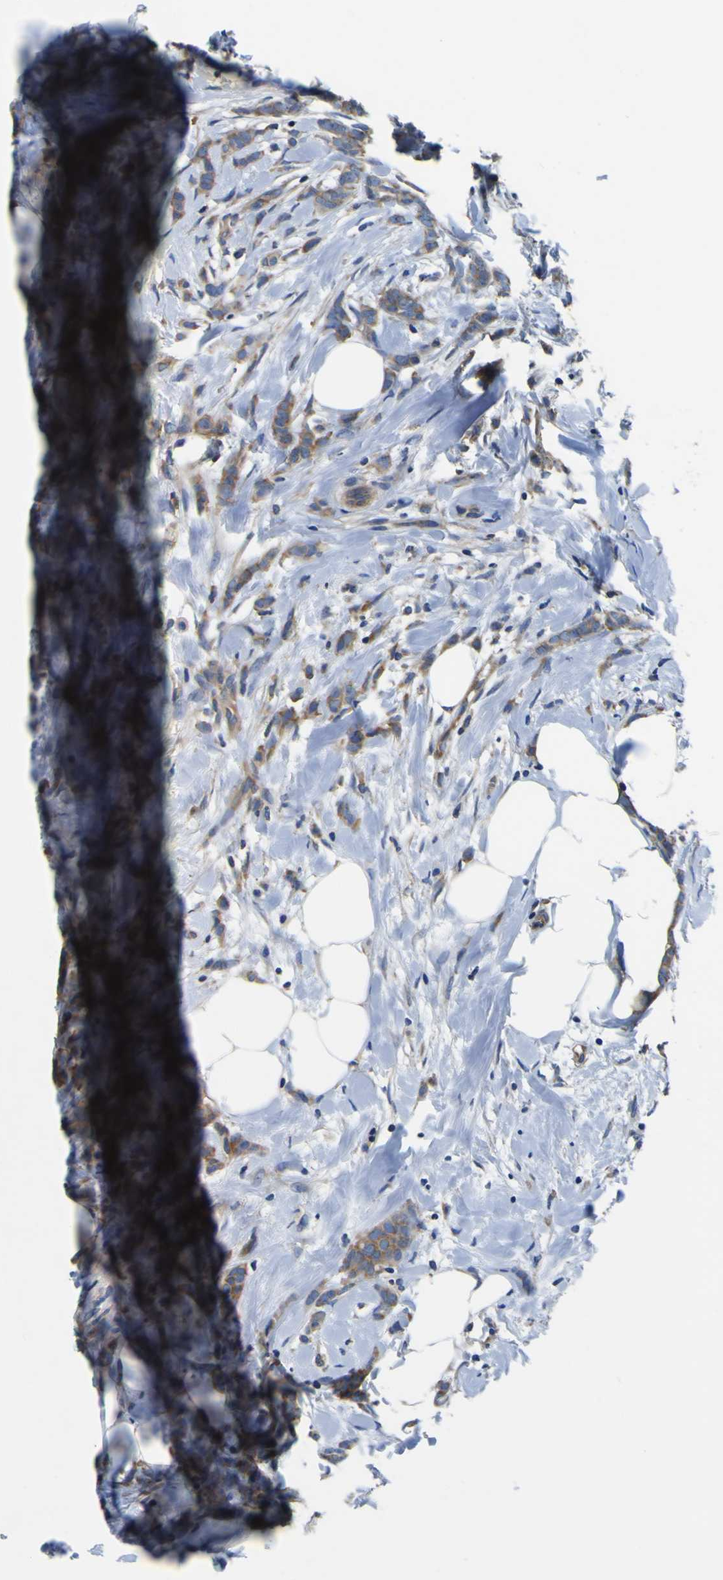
{"staining": {"intensity": "moderate", "quantity": ">75%", "location": "cytoplasmic/membranous"}, "tissue": "breast cancer", "cell_type": "Tumor cells", "image_type": "cancer", "snomed": [{"axis": "morphology", "description": "Lobular carcinoma, in situ"}, {"axis": "morphology", "description": "Lobular carcinoma"}, {"axis": "topography", "description": "Breast"}], "caption": "Moderate cytoplasmic/membranous positivity for a protein is present in approximately >75% of tumor cells of breast cancer (lobular carcinoma) using immunohistochemistry.", "gene": "CNR2", "patient": {"sex": "female", "age": 41}}